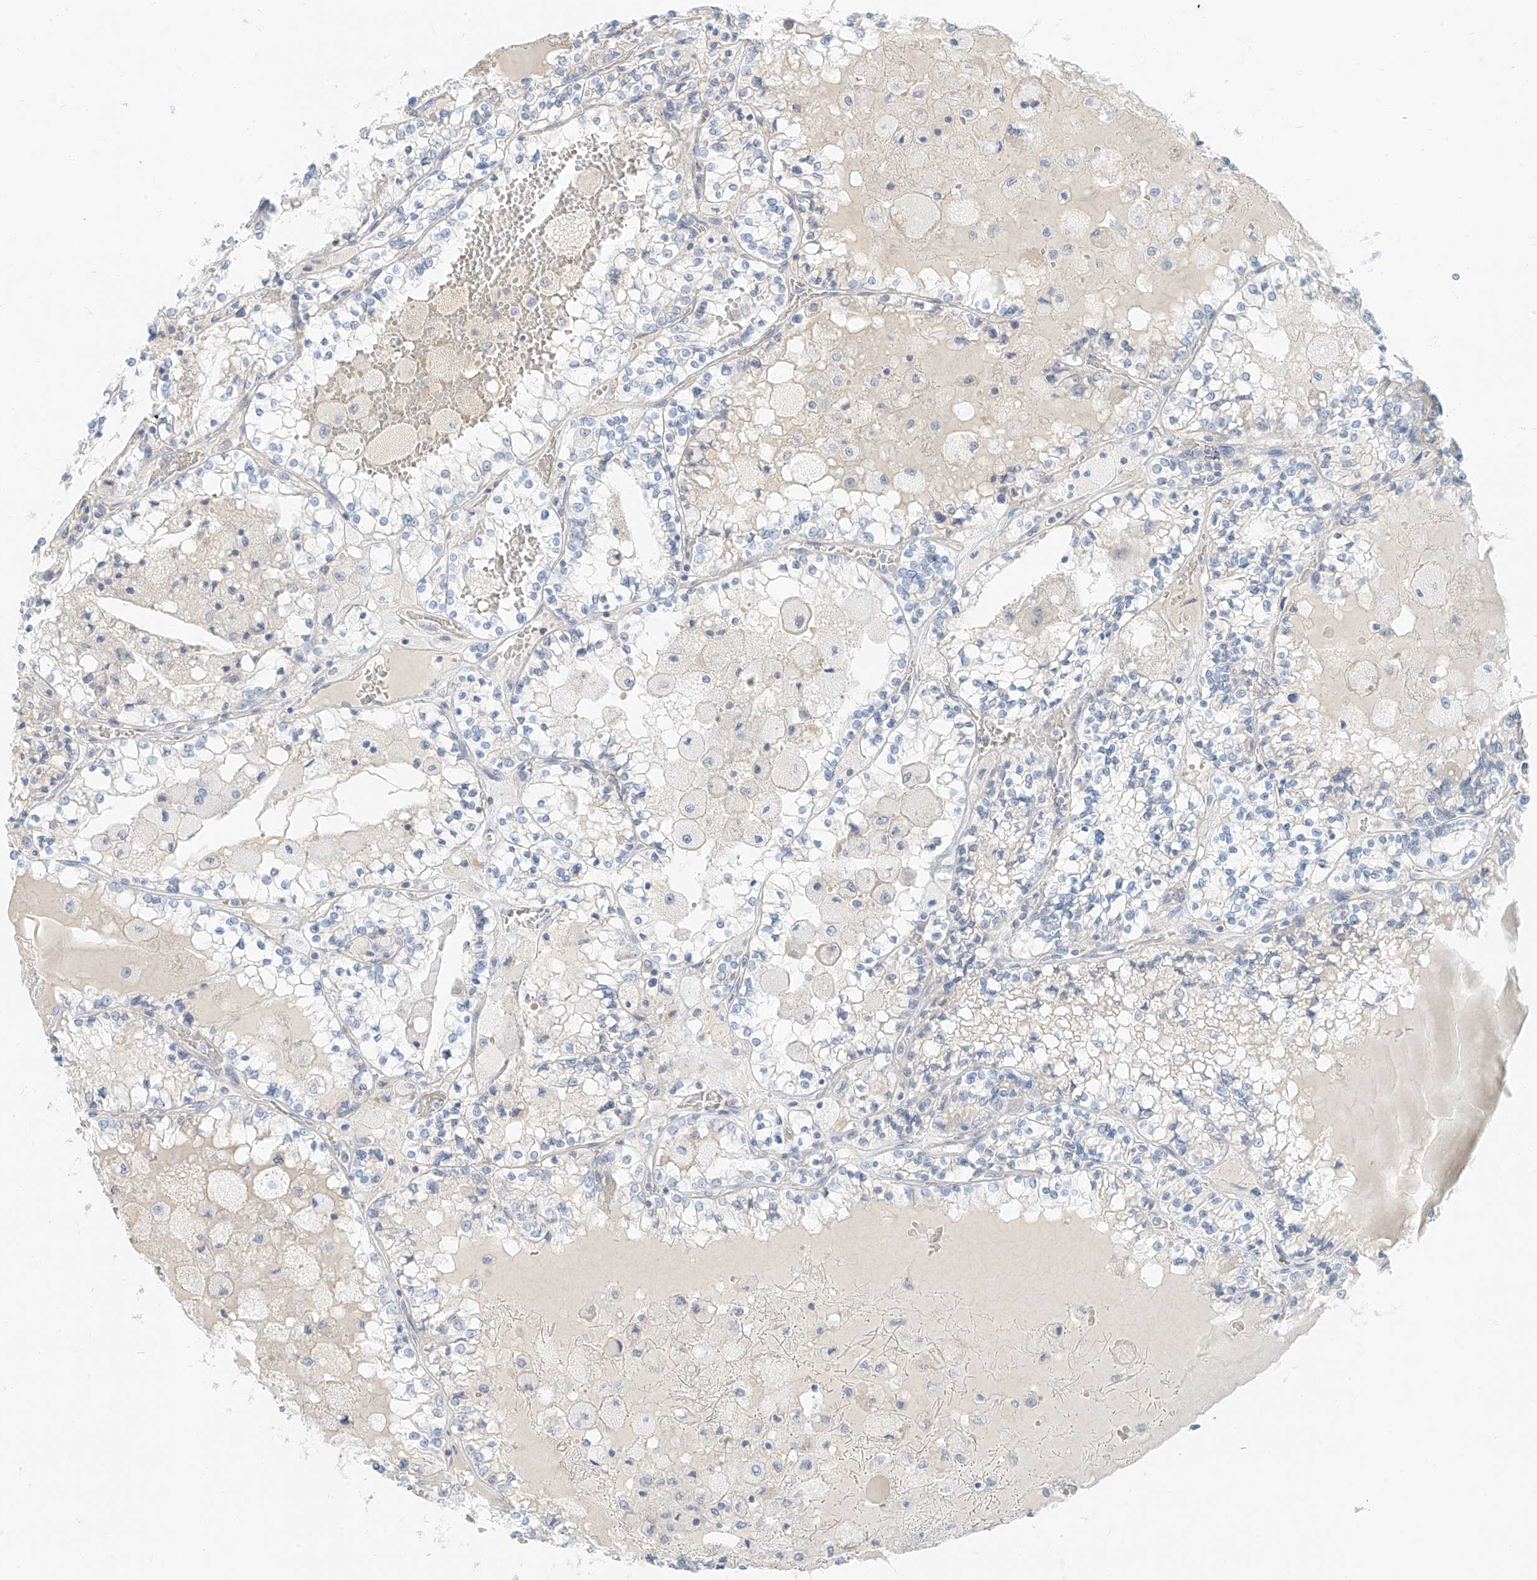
{"staining": {"intensity": "negative", "quantity": "none", "location": "none"}, "tissue": "renal cancer", "cell_type": "Tumor cells", "image_type": "cancer", "snomed": [{"axis": "morphology", "description": "Adenocarcinoma, NOS"}, {"axis": "topography", "description": "Kidney"}], "caption": "The photomicrograph shows no staining of tumor cells in renal cancer.", "gene": "PGC", "patient": {"sex": "female", "age": 56}}